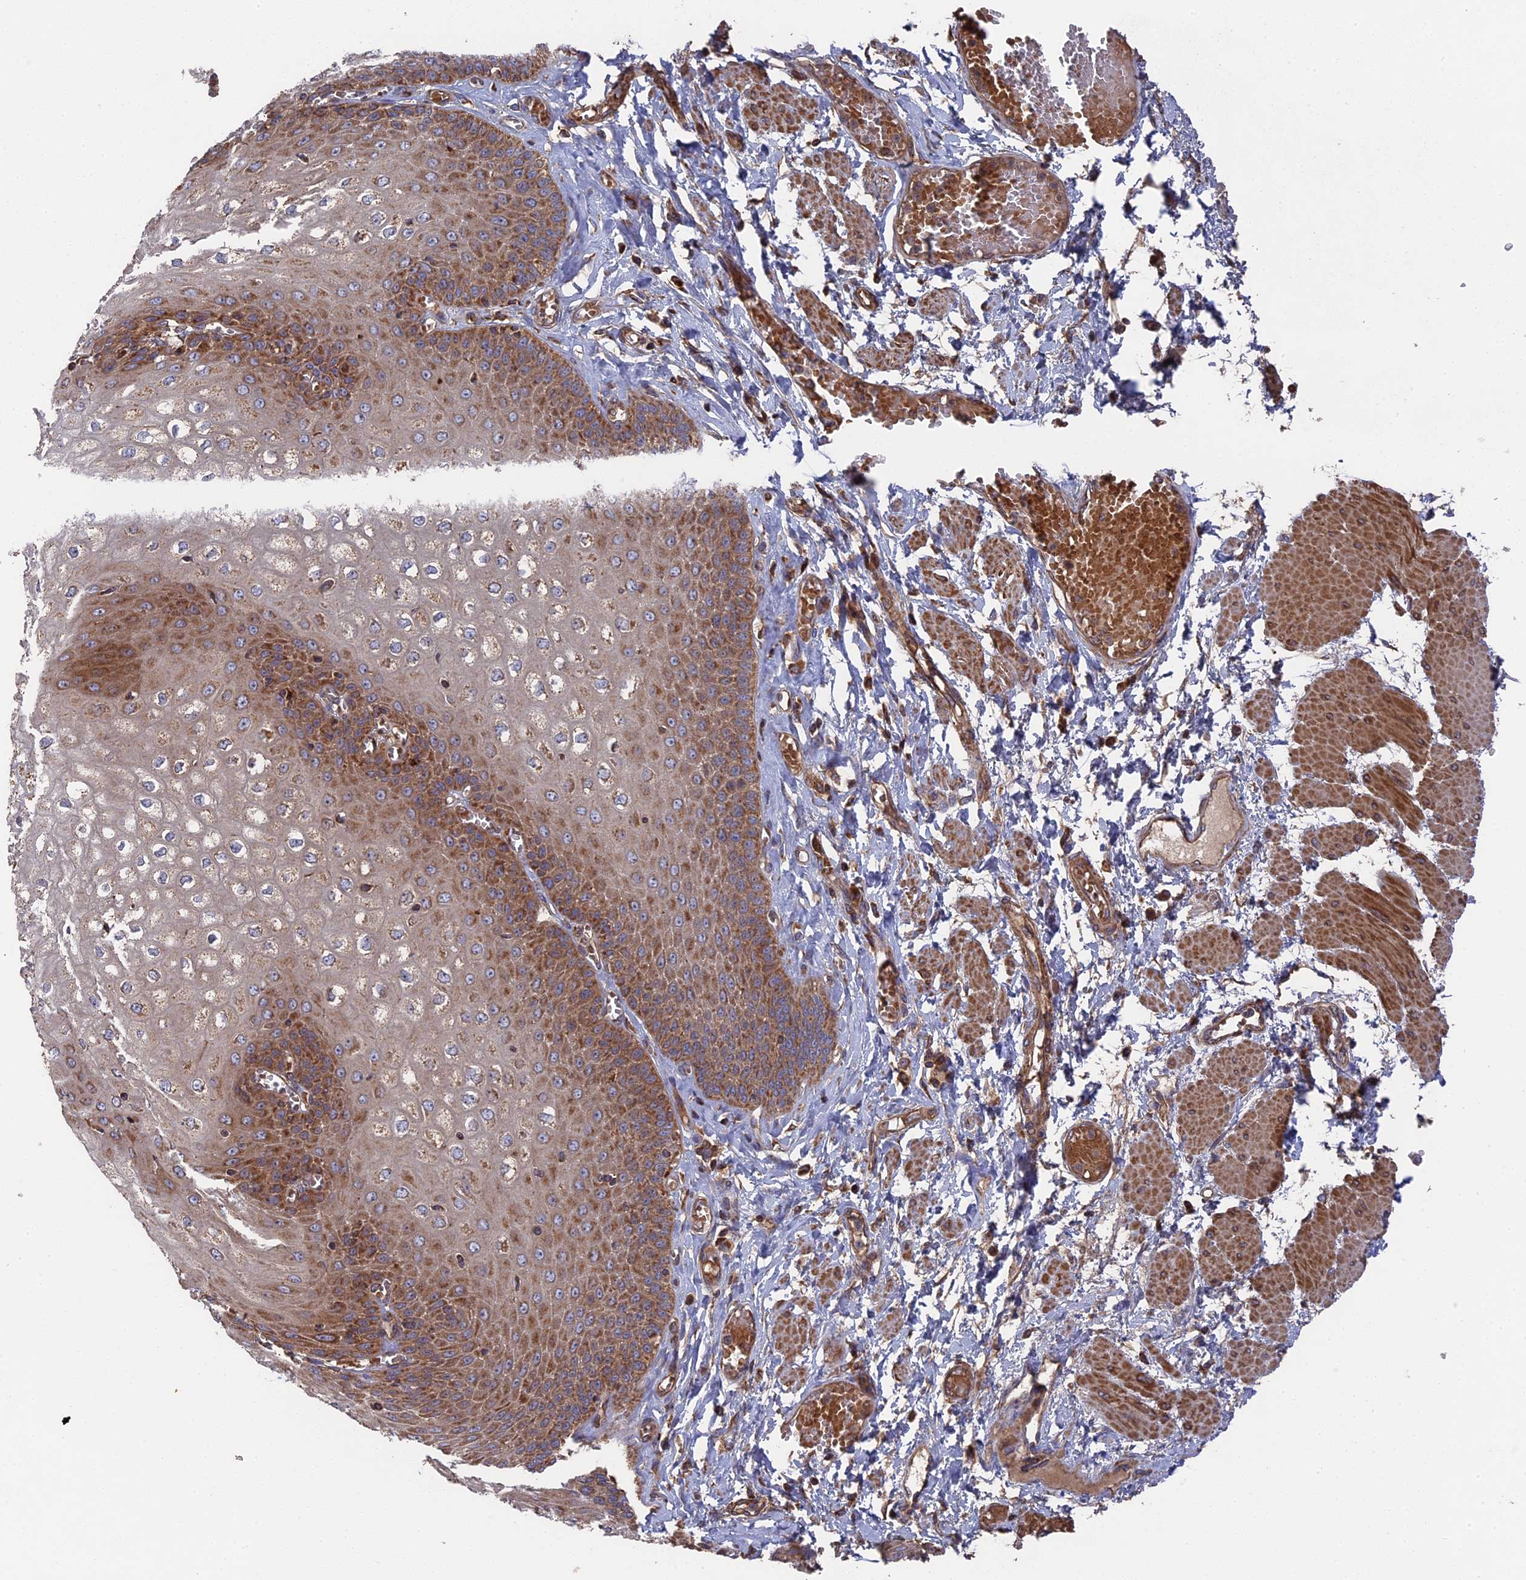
{"staining": {"intensity": "strong", "quantity": ">75%", "location": "cytoplasmic/membranous"}, "tissue": "esophagus", "cell_type": "Squamous epithelial cells", "image_type": "normal", "snomed": [{"axis": "morphology", "description": "Normal tissue, NOS"}, {"axis": "topography", "description": "Esophagus"}], "caption": "Protein expression analysis of normal esophagus reveals strong cytoplasmic/membranous expression in about >75% of squamous epithelial cells. (DAB (3,3'-diaminobenzidine) IHC with brightfield microscopy, high magnification).", "gene": "TELO2", "patient": {"sex": "male", "age": 60}}